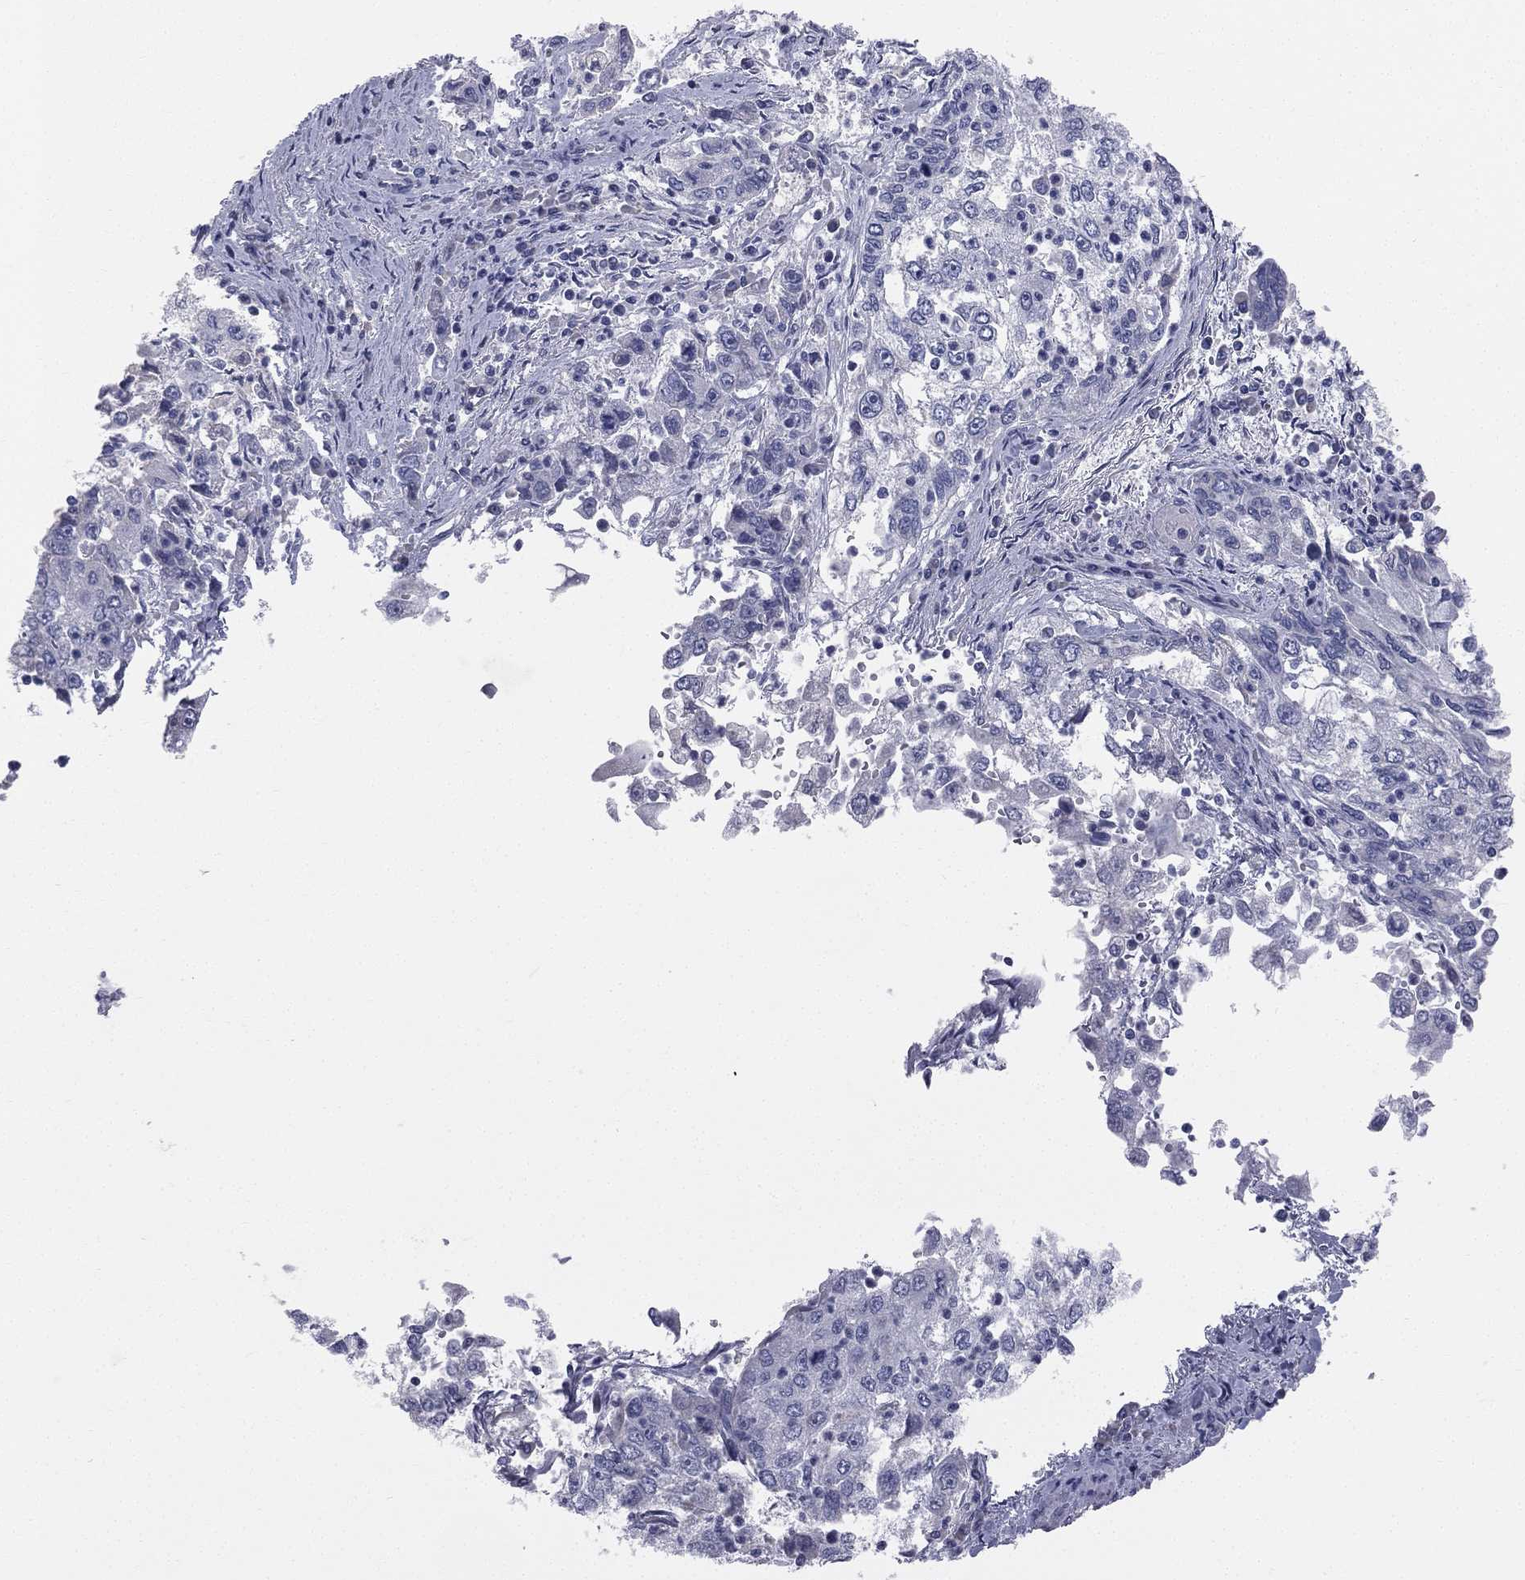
{"staining": {"intensity": "negative", "quantity": "none", "location": "none"}, "tissue": "cervical cancer", "cell_type": "Tumor cells", "image_type": "cancer", "snomed": [{"axis": "morphology", "description": "Squamous cell carcinoma, NOS"}, {"axis": "topography", "description": "Cervix"}], "caption": "Micrograph shows no protein staining in tumor cells of cervical cancer tissue.", "gene": "STK31", "patient": {"sex": "female", "age": 36}}